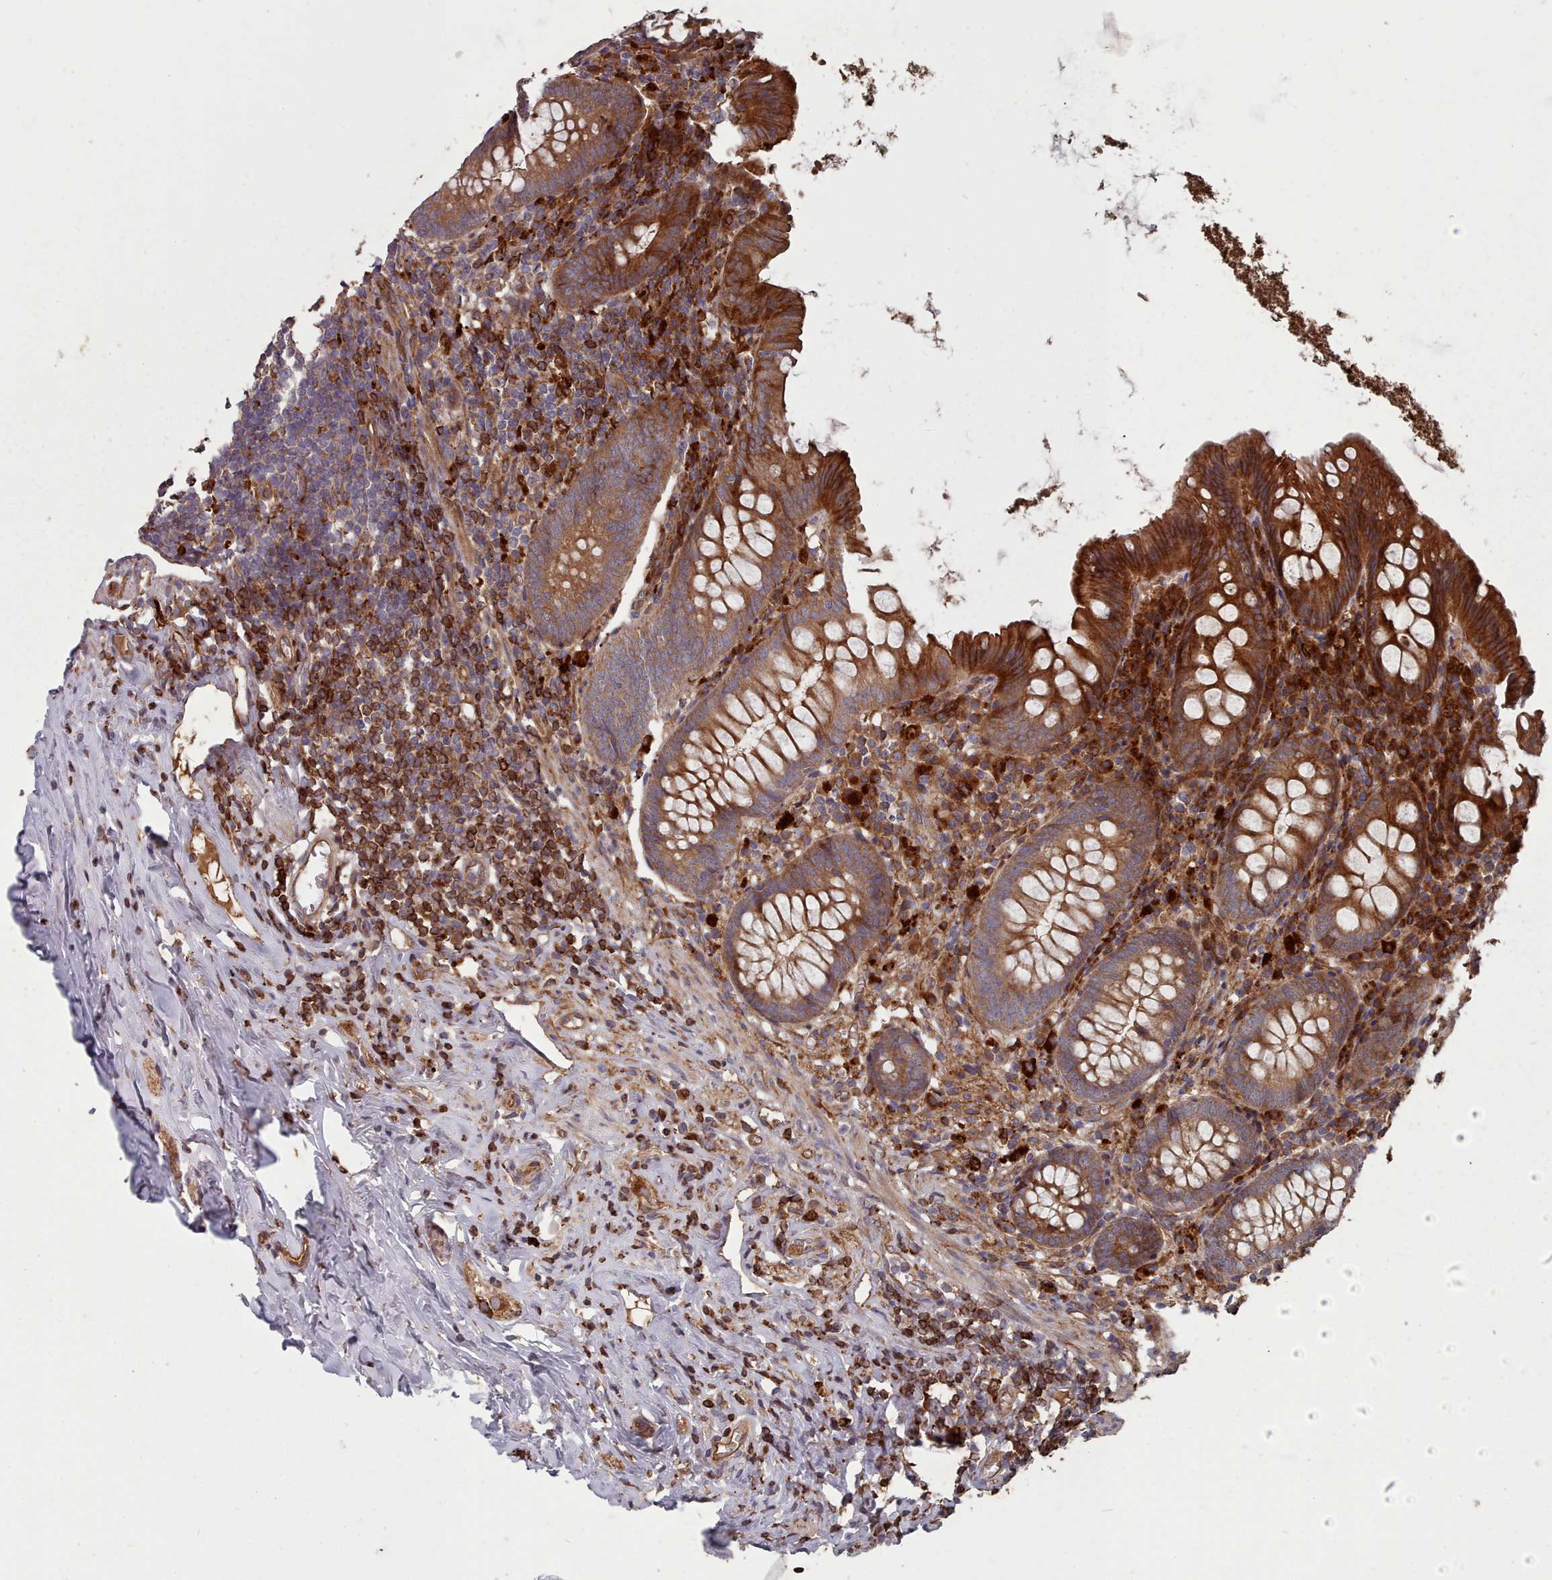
{"staining": {"intensity": "strong", "quantity": ">75%", "location": "cytoplasmic/membranous"}, "tissue": "appendix", "cell_type": "Glandular cells", "image_type": "normal", "snomed": [{"axis": "morphology", "description": "Normal tissue, NOS"}, {"axis": "topography", "description": "Appendix"}], "caption": "Immunohistochemistry of normal appendix reveals high levels of strong cytoplasmic/membranous expression in about >75% of glandular cells.", "gene": "THSD7B", "patient": {"sex": "female", "age": 51}}